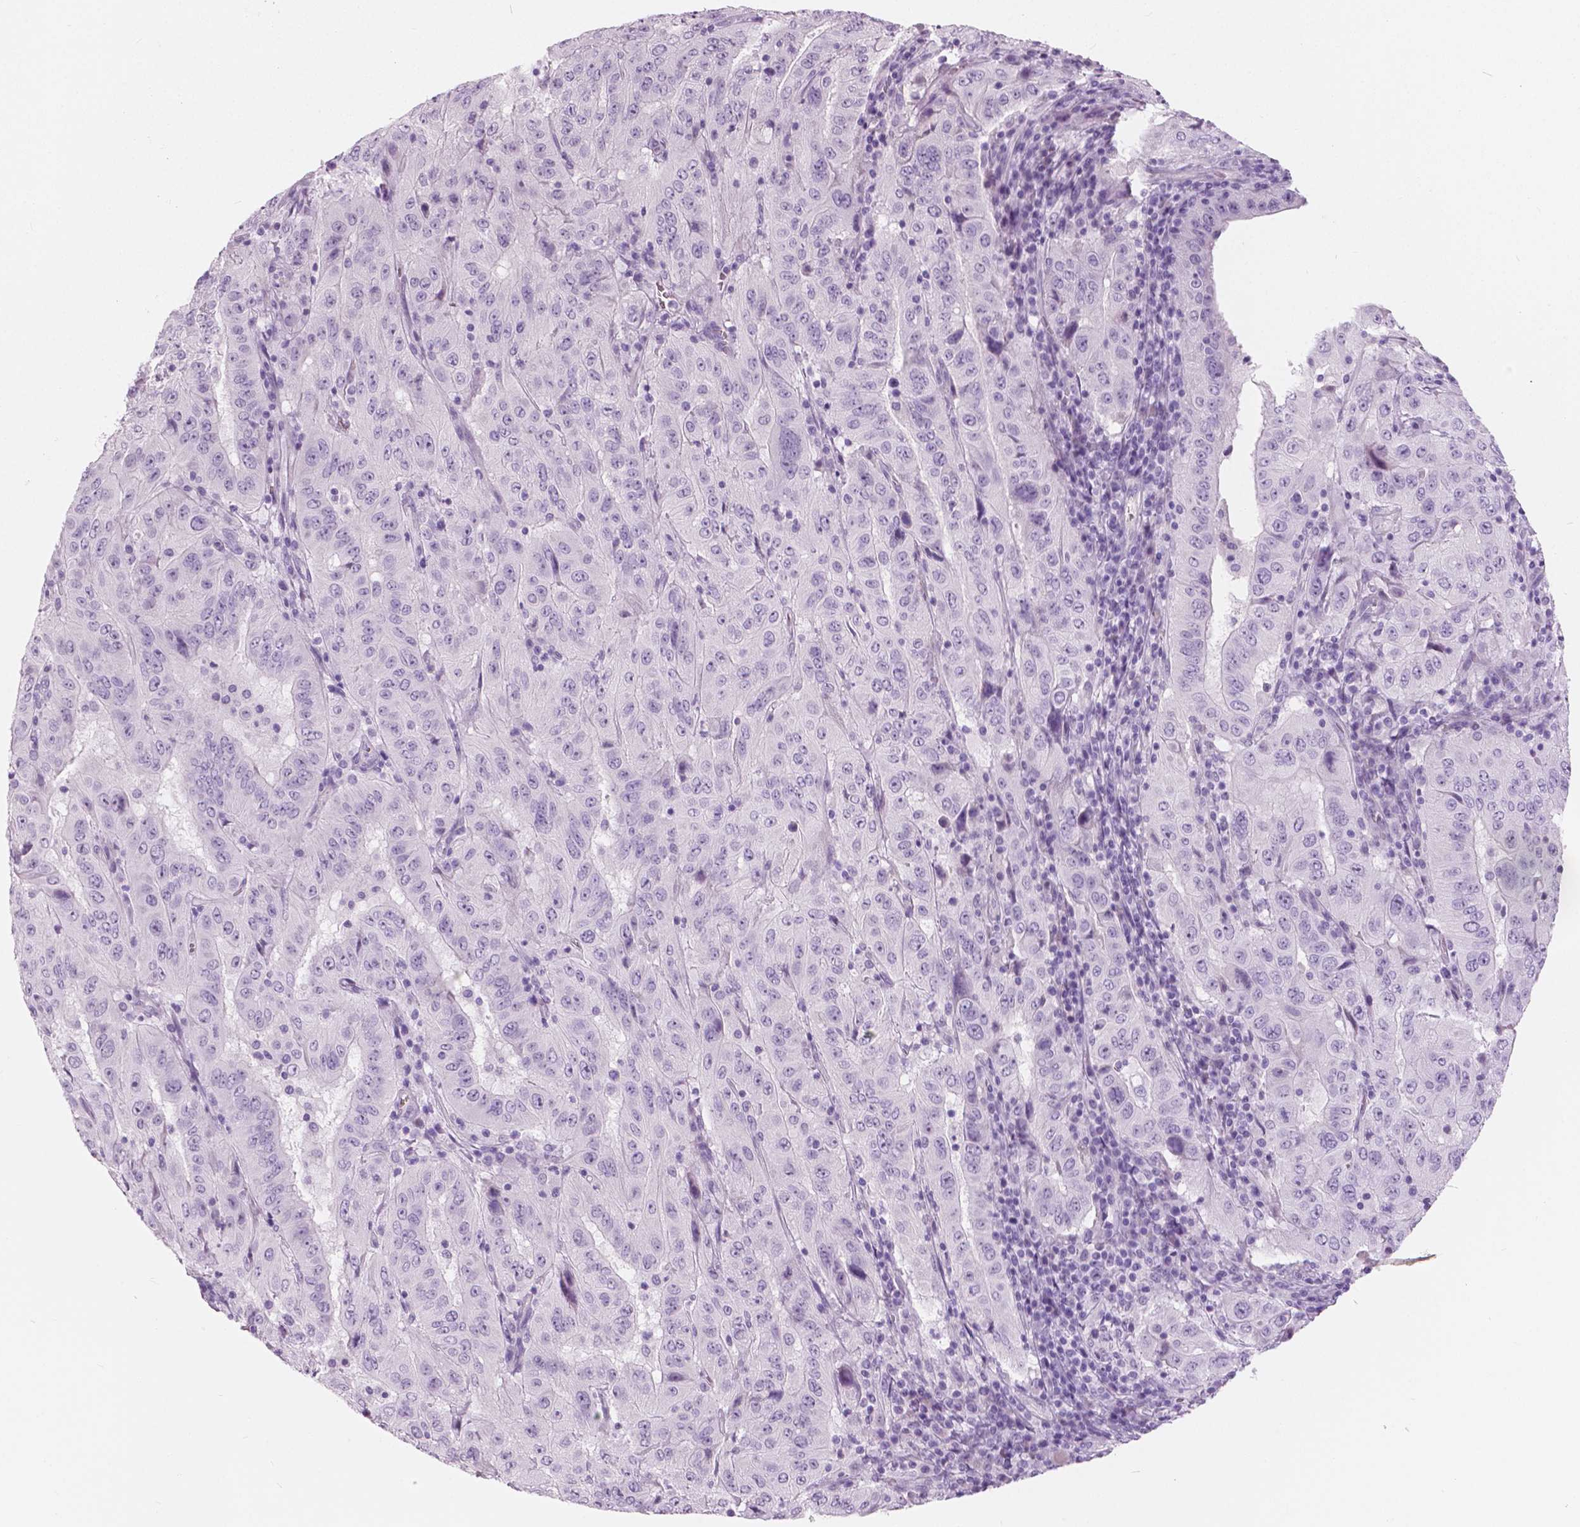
{"staining": {"intensity": "negative", "quantity": "none", "location": "none"}, "tissue": "pancreatic cancer", "cell_type": "Tumor cells", "image_type": "cancer", "snomed": [{"axis": "morphology", "description": "Adenocarcinoma, NOS"}, {"axis": "topography", "description": "Pancreas"}], "caption": "A high-resolution micrograph shows IHC staining of pancreatic cancer, which demonstrates no significant positivity in tumor cells.", "gene": "A4GNT", "patient": {"sex": "male", "age": 63}}